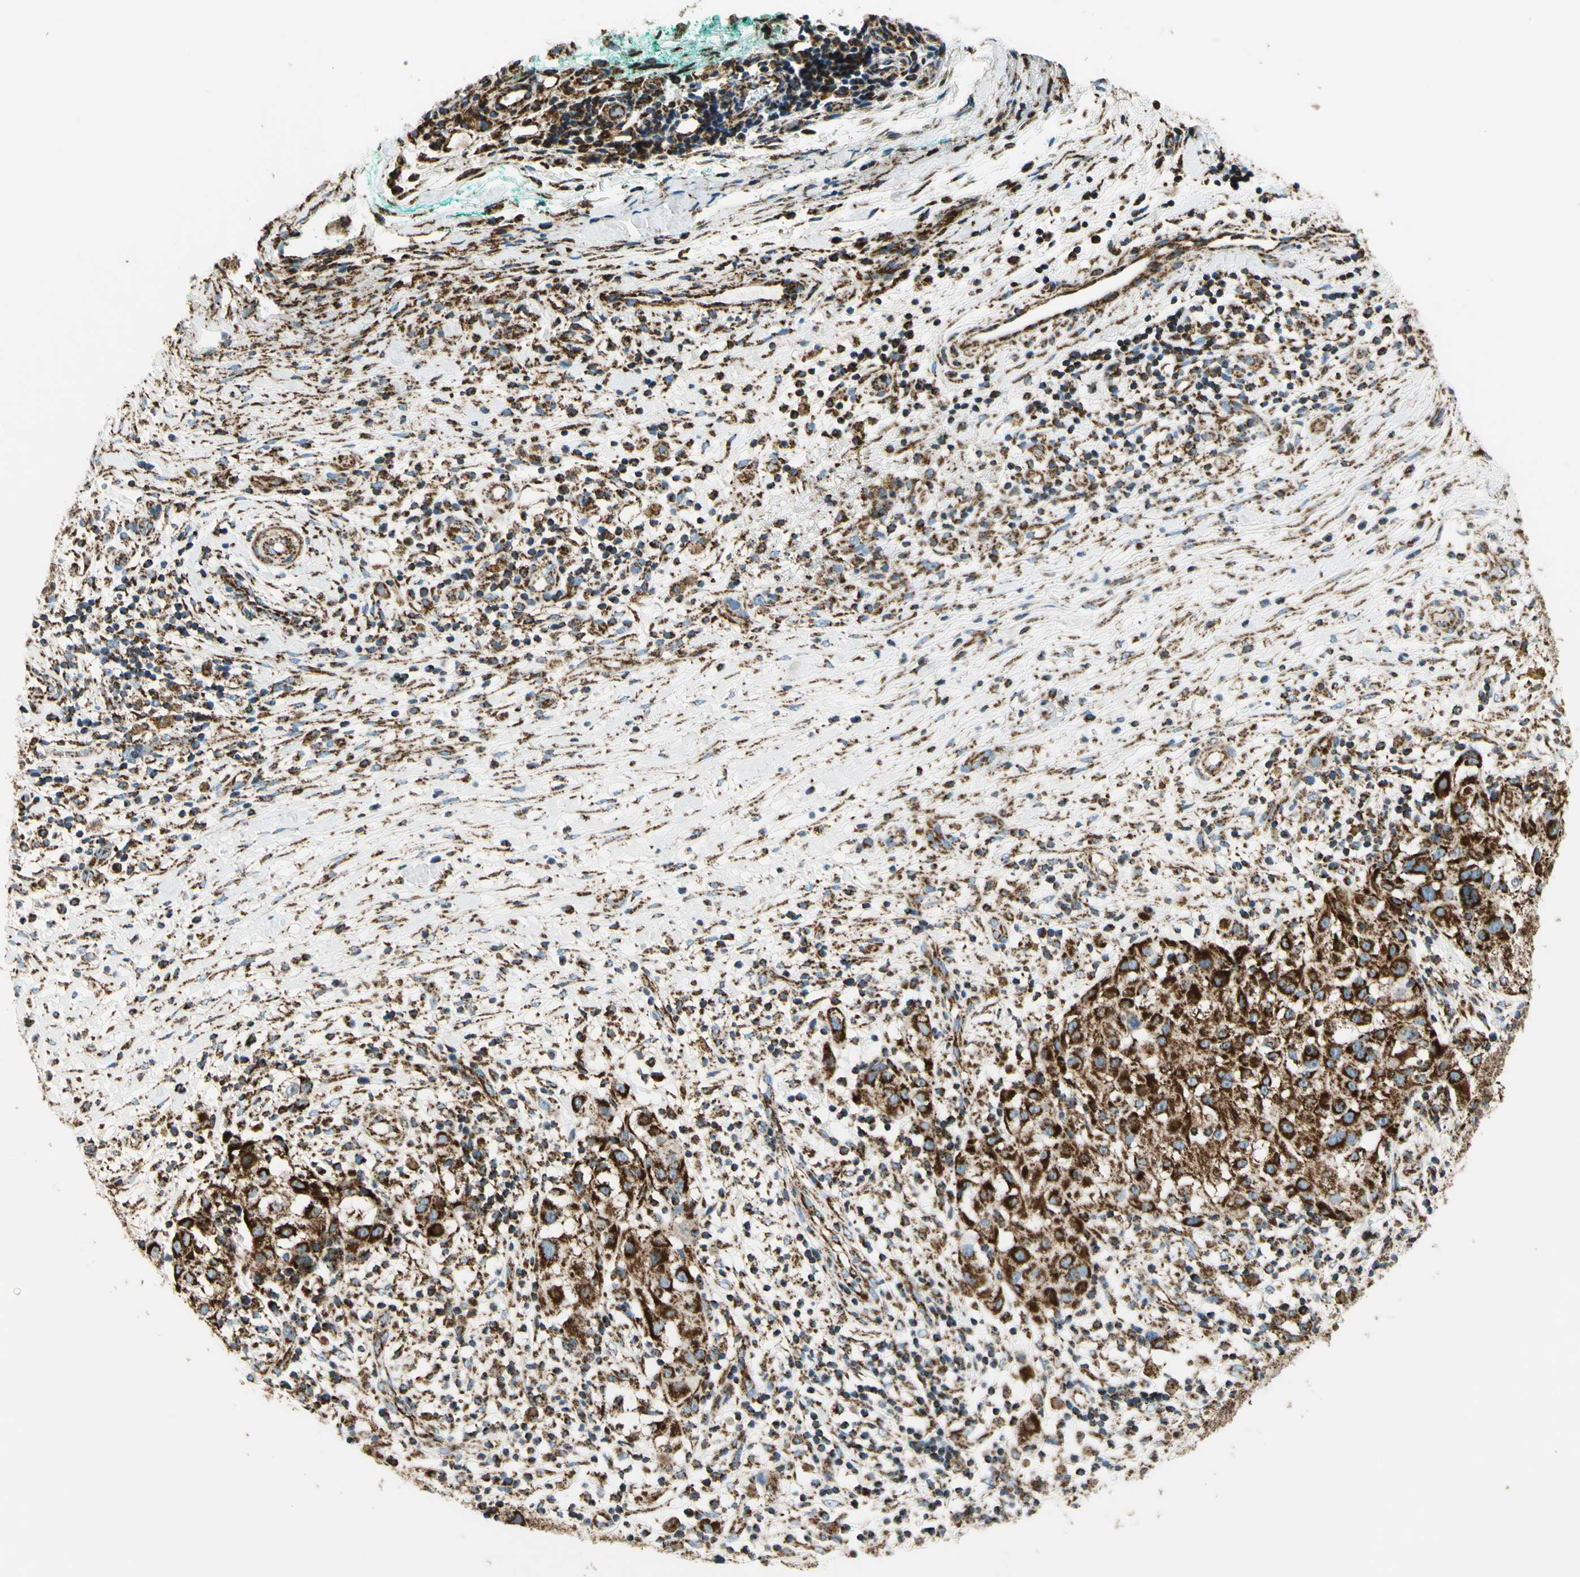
{"staining": {"intensity": "strong", "quantity": ">75%", "location": "cytoplasmic/membranous"}, "tissue": "melanoma", "cell_type": "Tumor cells", "image_type": "cancer", "snomed": [{"axis": "morphology", "description": "Necrosis, NOS"}, {"axis": "morphology", "description": "Malignant melanoma, NOS"}, {"axis": "topography", "description": "Skin"}], "caption": "Malignant melanoma stained with a brown dye exhibits strong cytoplasmic/membranous positive expression in about >75% of tumor cells.", "gene": "MAVS", "patient": {"sex": "female", "age": 87}}